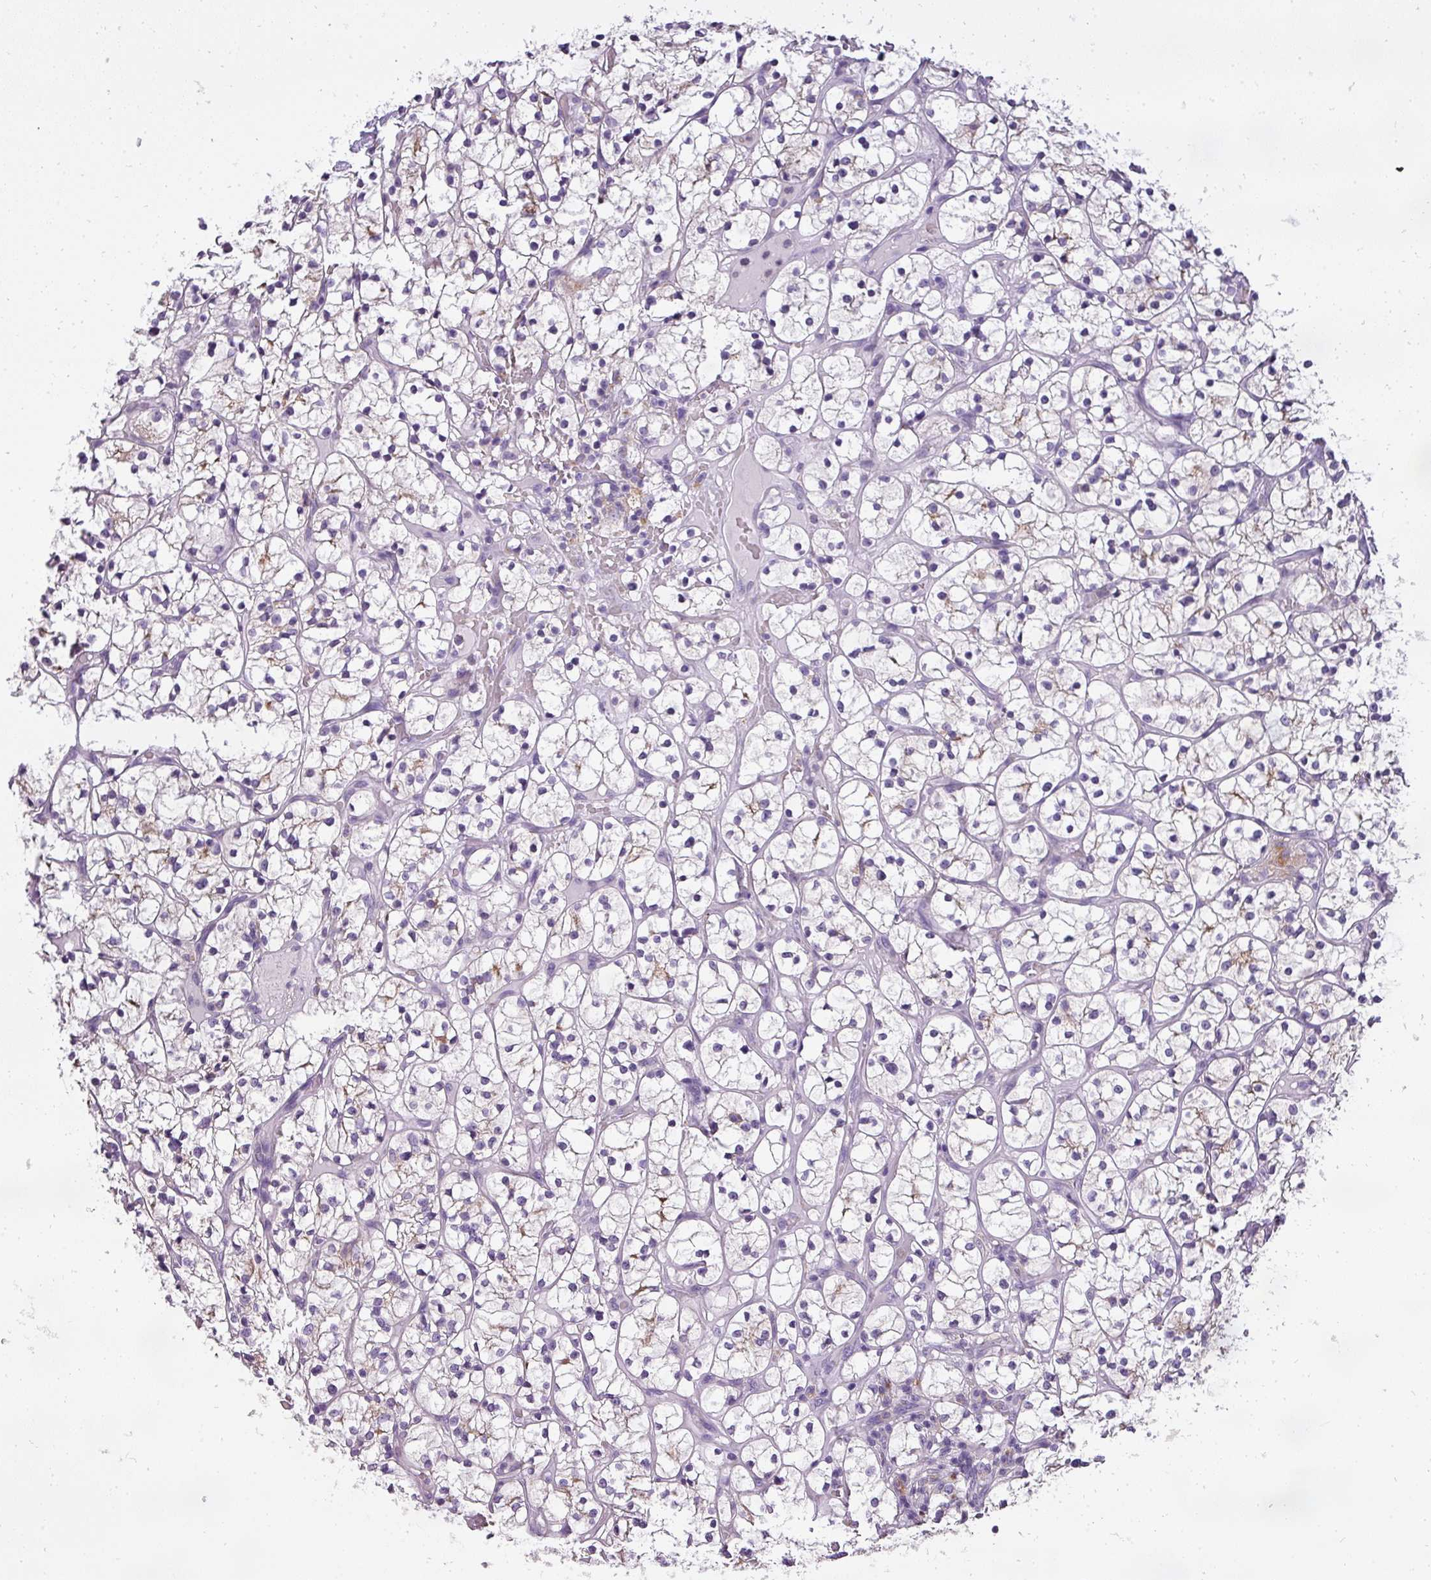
{"staining": {"intensity": "weak", "quantity": "<25%", "location": "cytoplasmic/membranous"}, "tissue": "renal cancer", "cell_type": "Tumor cells", "image_type": "cancer", "snomed": [{"axis": "morphology", "description": "Adenocarcinoma, NOS"}, {"axis": "topography", "description": "Kidney"}], "caption": "The immunohistochemistry (IHC) photomicrograph has no significant staining in tumor cells of renal cancer tissue.", "gene": "ATP6V1D", "patient": {"sex": "female", "age": 64}}